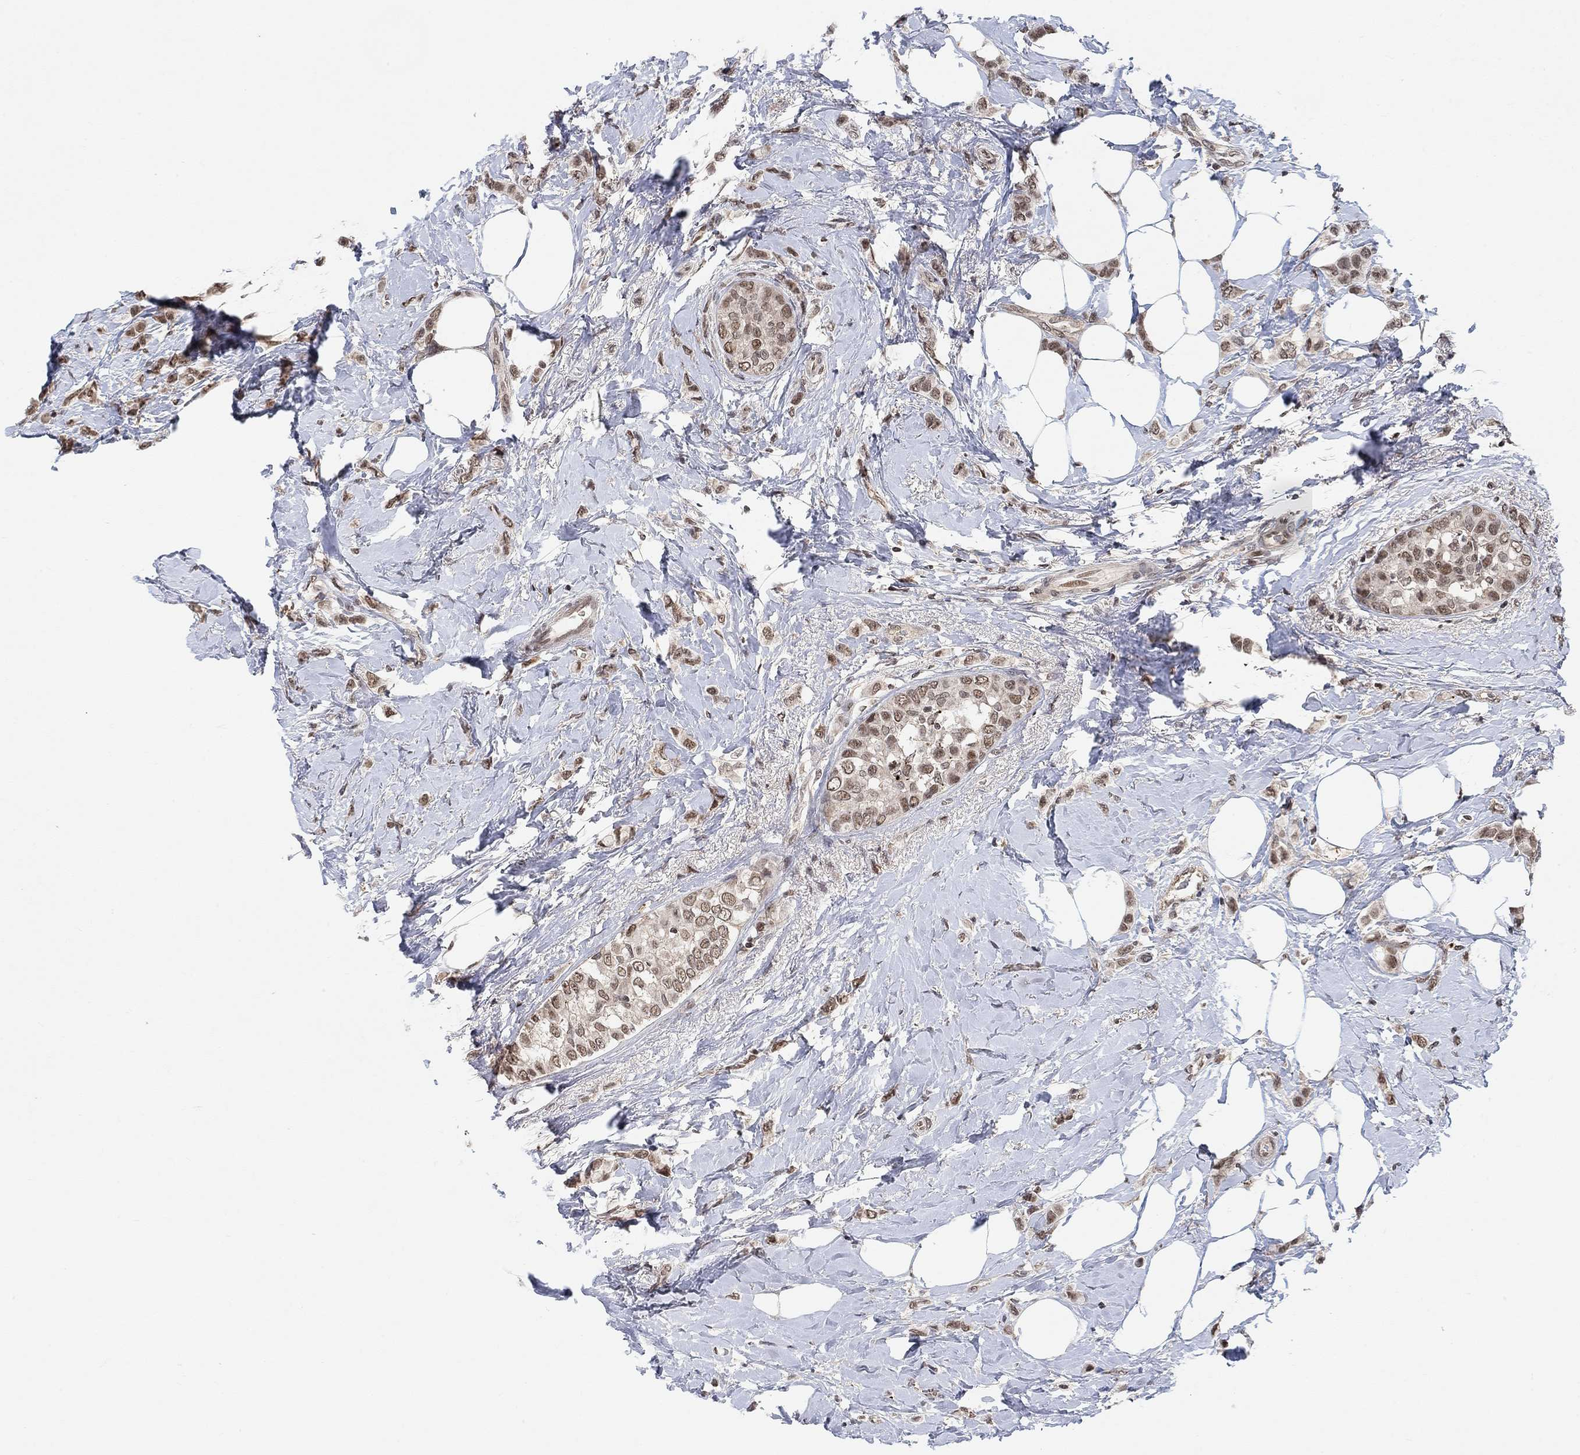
{"staining": {"intensity": "moderate", "quantity": ">75%", "location": "nuclear"}, "tissue": "breast cancer", "cell_type": "Tumor cells", "image_type": "cancer", "snomed": [{"axis": "morphology", "description": "Lobular carcinoma"}, {"axis": "topography", "description": "Breast"}], "caption": "The histopathology image displays immunohistochemical staining of breast cancer (lobular carcinoma). There is moderate nuclear positivity is seen in about >75% of tumor cells. (brown staining indicates protein expression, while blue staining denotes nuclei).", "gene": "THAP8", "patient": {"sex": "female", "age": 66}}